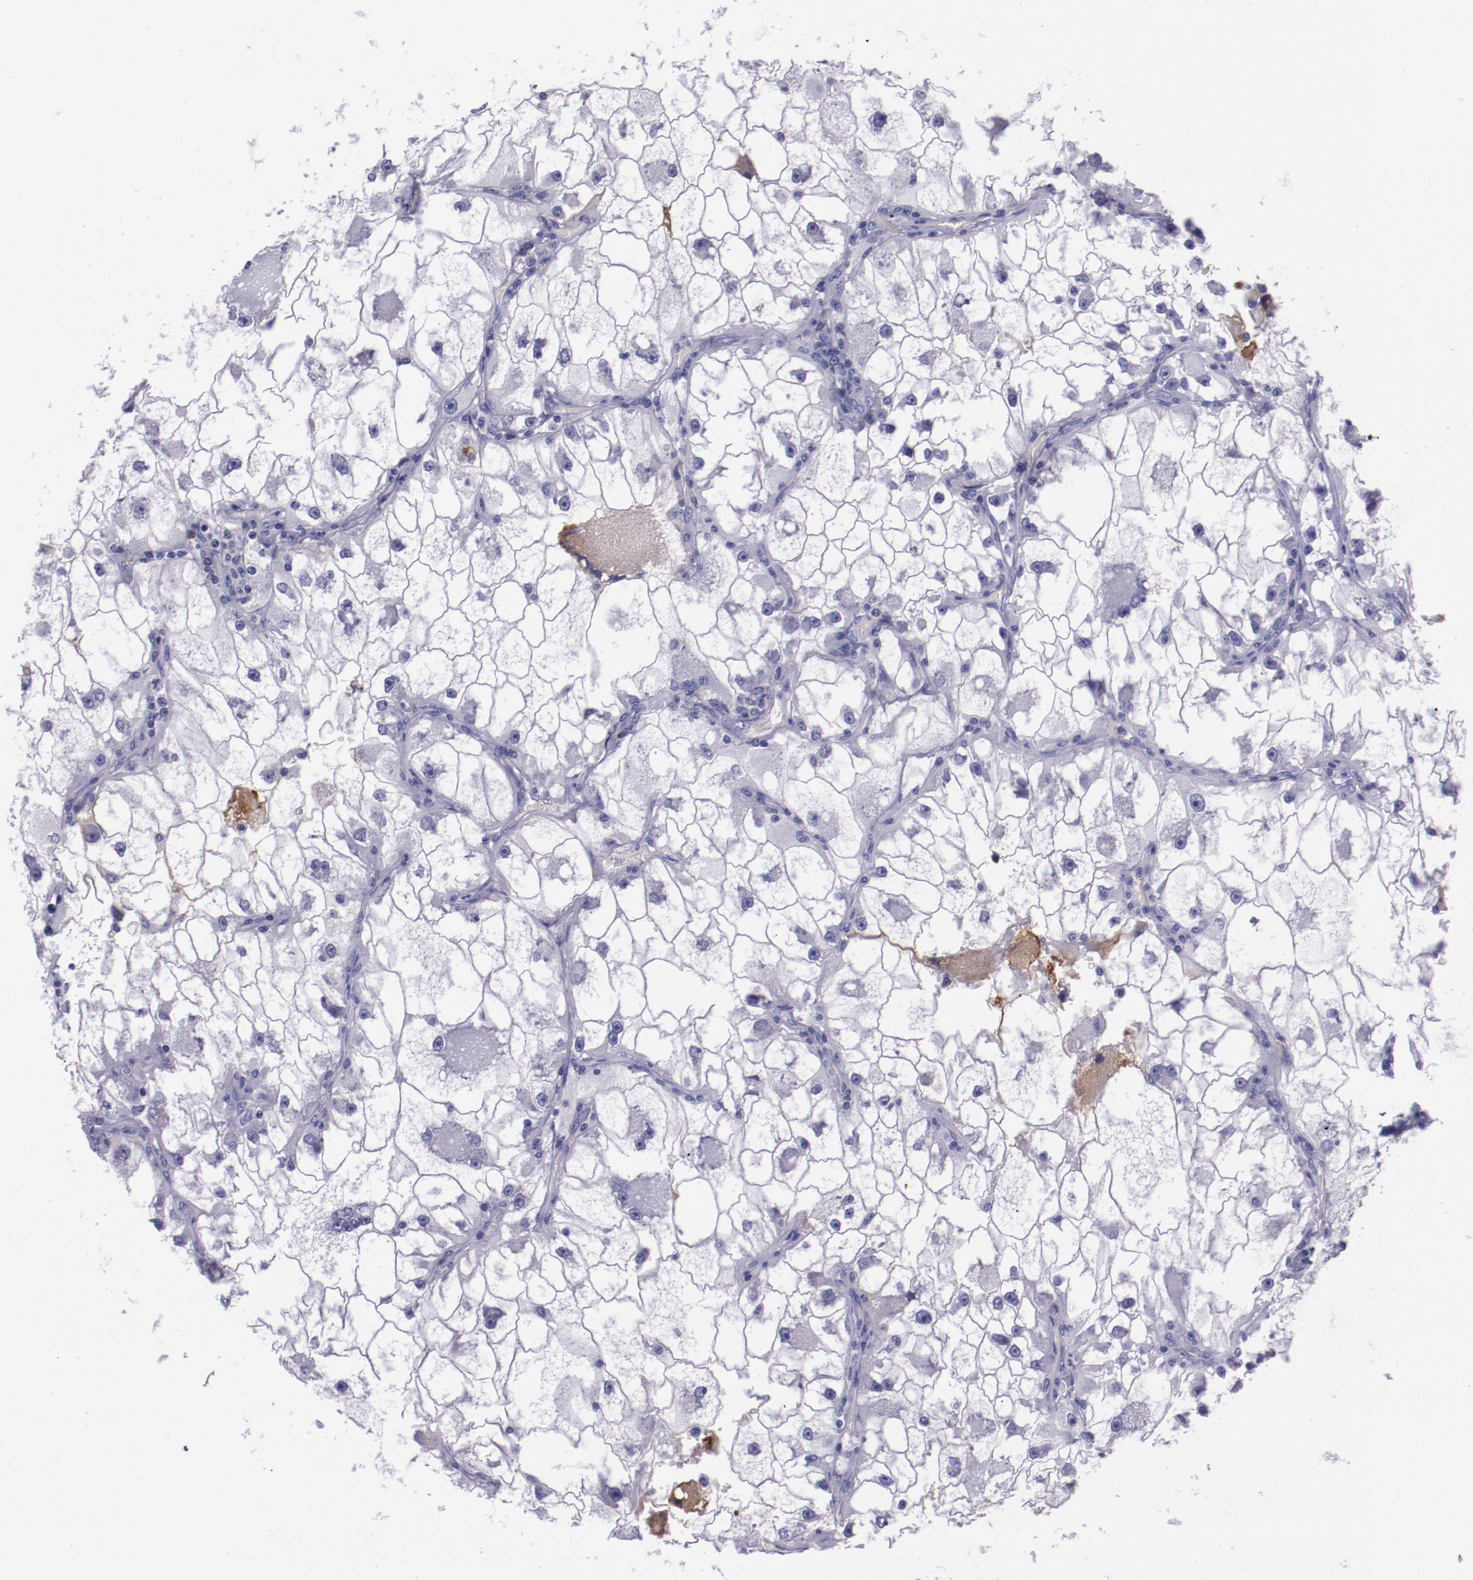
{"staining": {"intensity": "negative", "quantity": "none", "location": "none"}, "tissue": "renal cancer", "cell_type": "Tumor cells", "image_type": "cancer", "snomed": [{"axis": "morphology", "description": "Adenocarcinoma, NOS"}, {"axis": "topography", "description": "Kidney"}], "caption": "High magnification brightfield microscopy of renal cancer stained with DAB (3,3'-diaminobenzidine) (brown) and counterstained with hematoxylin (blue): tumor cells show no significant staining.", "gene": "APOH", "patient": {"sex": "female", "age": 73}}